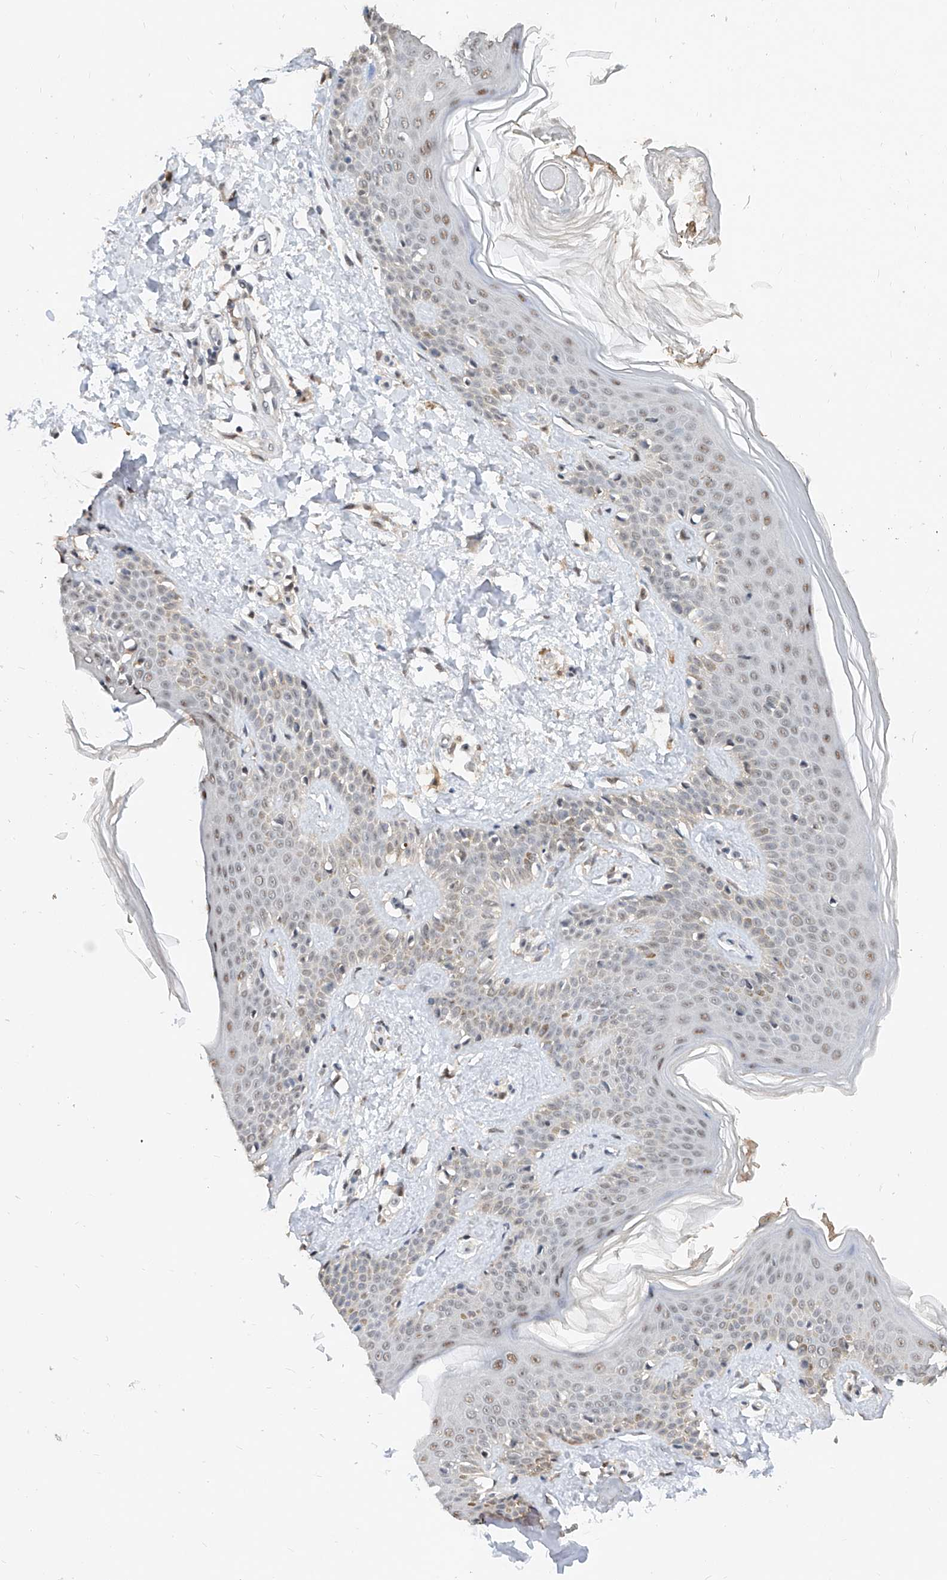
{"staining": {"intensity": "moderate", "quantity": "<25%", "location": "cytoplasmic/membranous"}, "tissue": "skin", "cell_type": "Fibroblasts", "image_type": "normal", "snomed": [{"axis": "morphology", "description": "Normal tissue, NOS"}, {"axis": "topography", "description": "Skin"}], "caption": "Skin stained with DAB (3,3'-diaminobenzidine) immunohistochemistry (IHC) exhibits low levels of moderate cytoplasmic/membranous staining in approximately <25% of fibroblasts. The protein is shown in brown color, while the nuclei are stained blue.", "gene": "CARMIL3", "patient": {"sex": "male", "age": 37}}